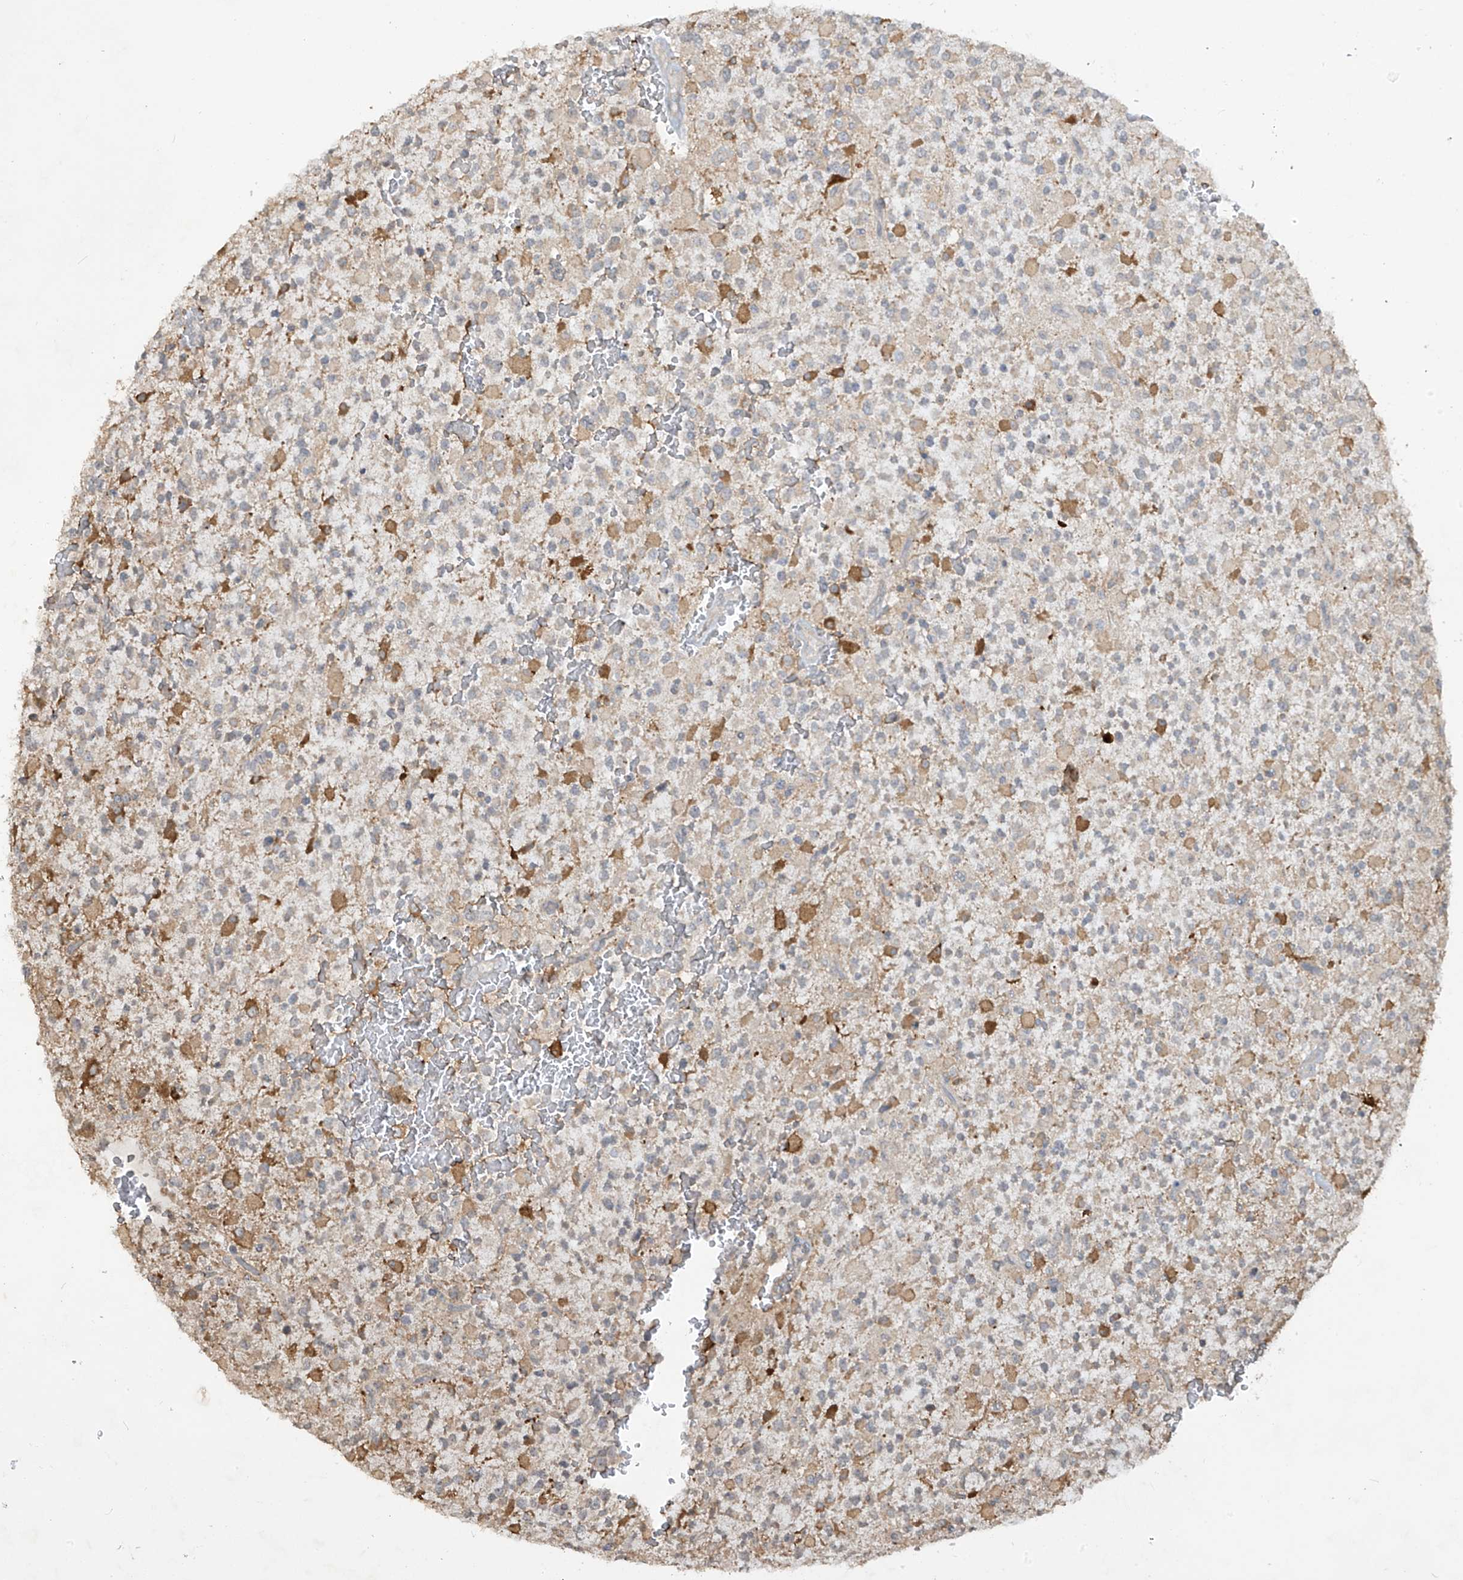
{"staining": {"intensity": "moderate", "quantity": "<25%", "location": "cytoplasmic/membranous"}, "tissue": "glioma", "cell_type": "Tumor cells", "image_type": "cancer", "snomed": [{"axis": "morphology", "description": "Glioma, malignant, High grade"}, {"axis": "topography", "description": "Brain"}], "caption": "High-magnification brightfield microscopy of malignant glioma (high-grade) stained with DAB (brown) and counterstained with hematoxylin (blue). tumor cells exhibit moderate cytoplasmic/membranous staining is present in about<25% of cells. The staining is performed using DAB brown chromogen to label protein expression. The nuclei are counter-stained blue using hematoxylin.", "gene": "DGKQ", "patient": {"sex": "male", "age": 34}}